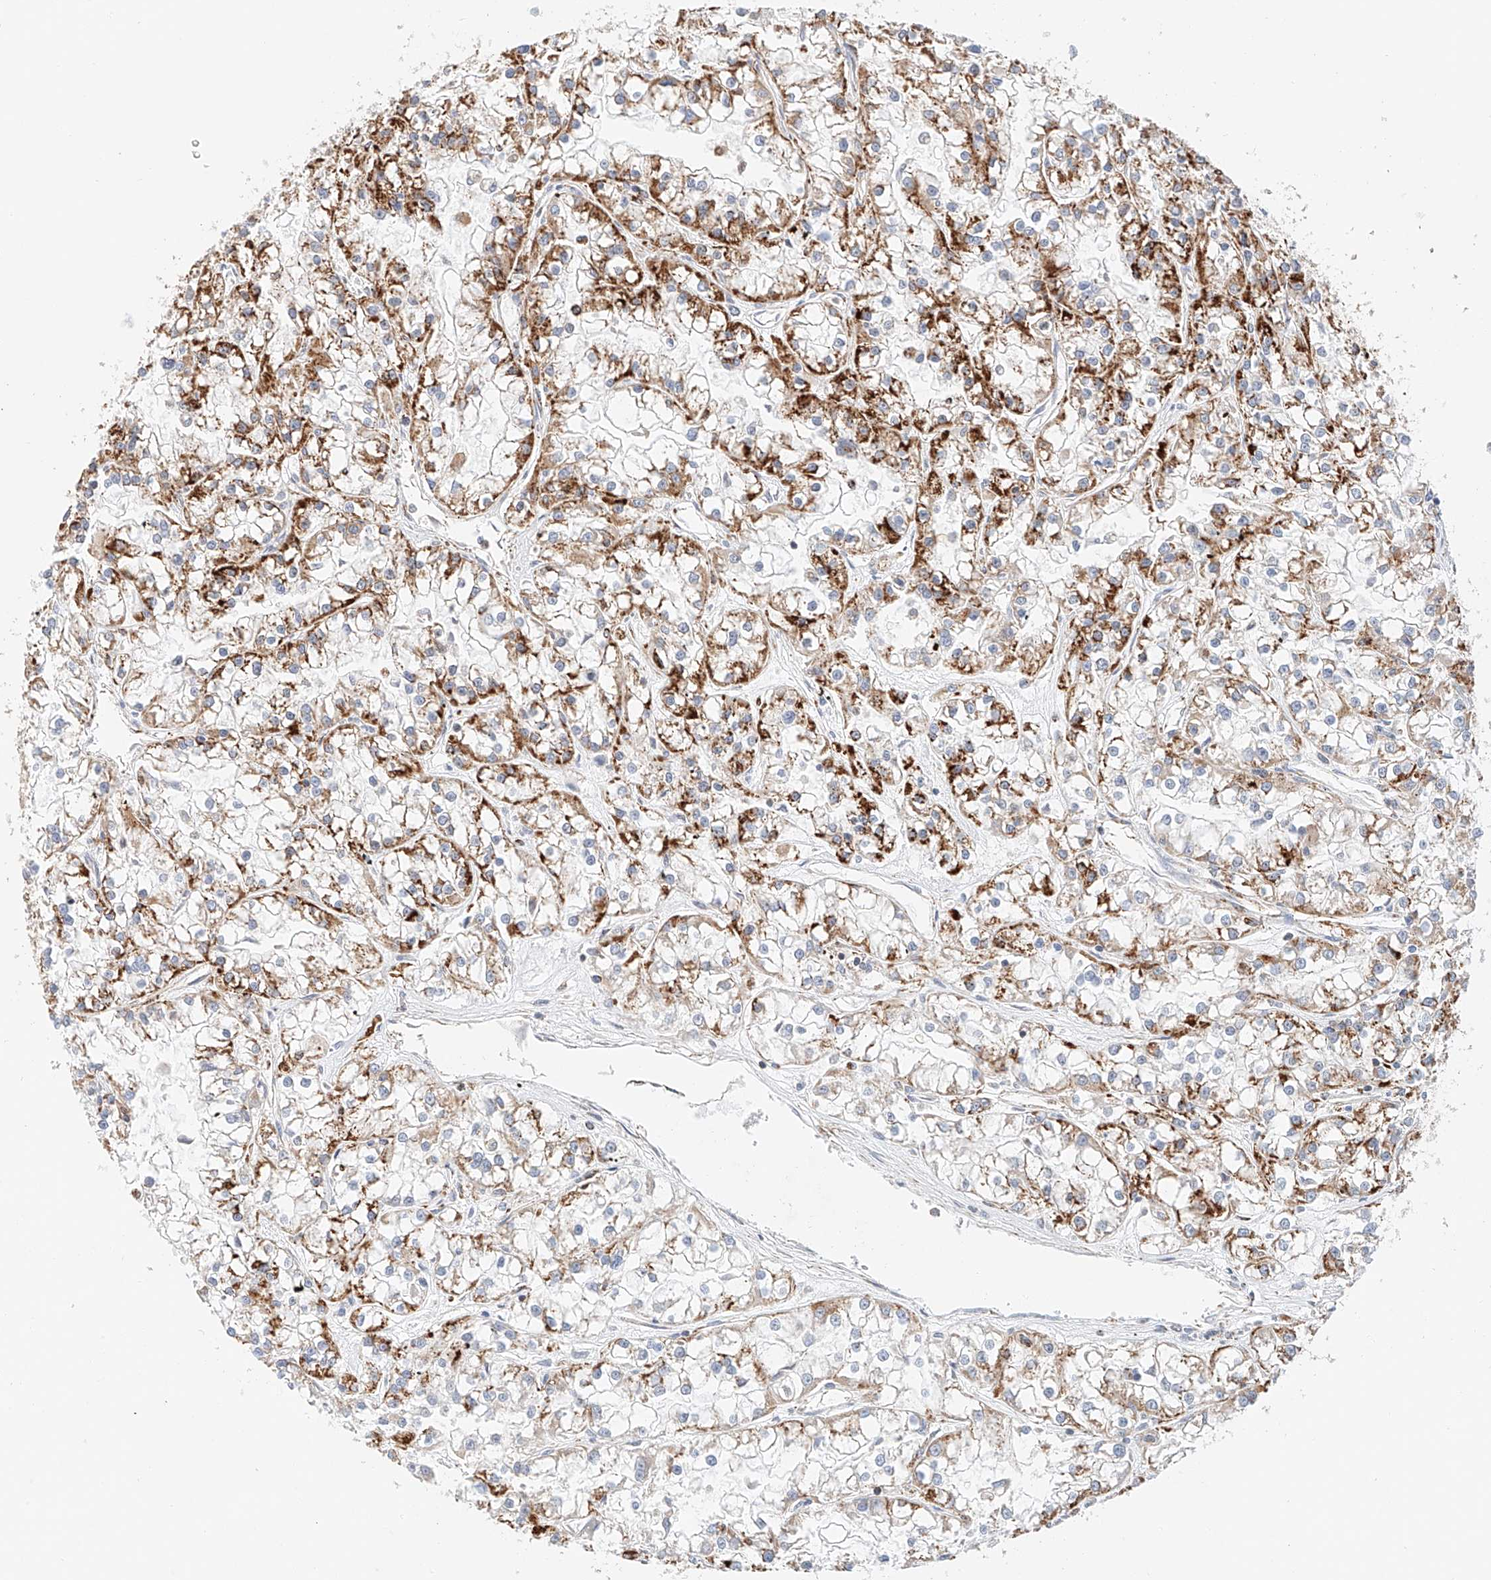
{"staining": {"intensity": "moderate", "quantity": ">75%", "location": "cytoplasmic/membranous"}, "tissue": "renal cancer", "cell_type": "Tumor cells", "image_type": "cancer", "snomed": [{"axis": "morphology", "description": "Adenocarcinoma, NOS"}, {"axis": "topography", "description": "Kidney"}], "caption": "Immunohistochemistry (DAB) staining of human renal cancer (adenocarcinoma) demonstrates moderate cytoplasmic/membranous protein positivity in about >75% of tumor cells.", "gene": "NDUFV3", "patient": {"sex": "female", "age": 52}}